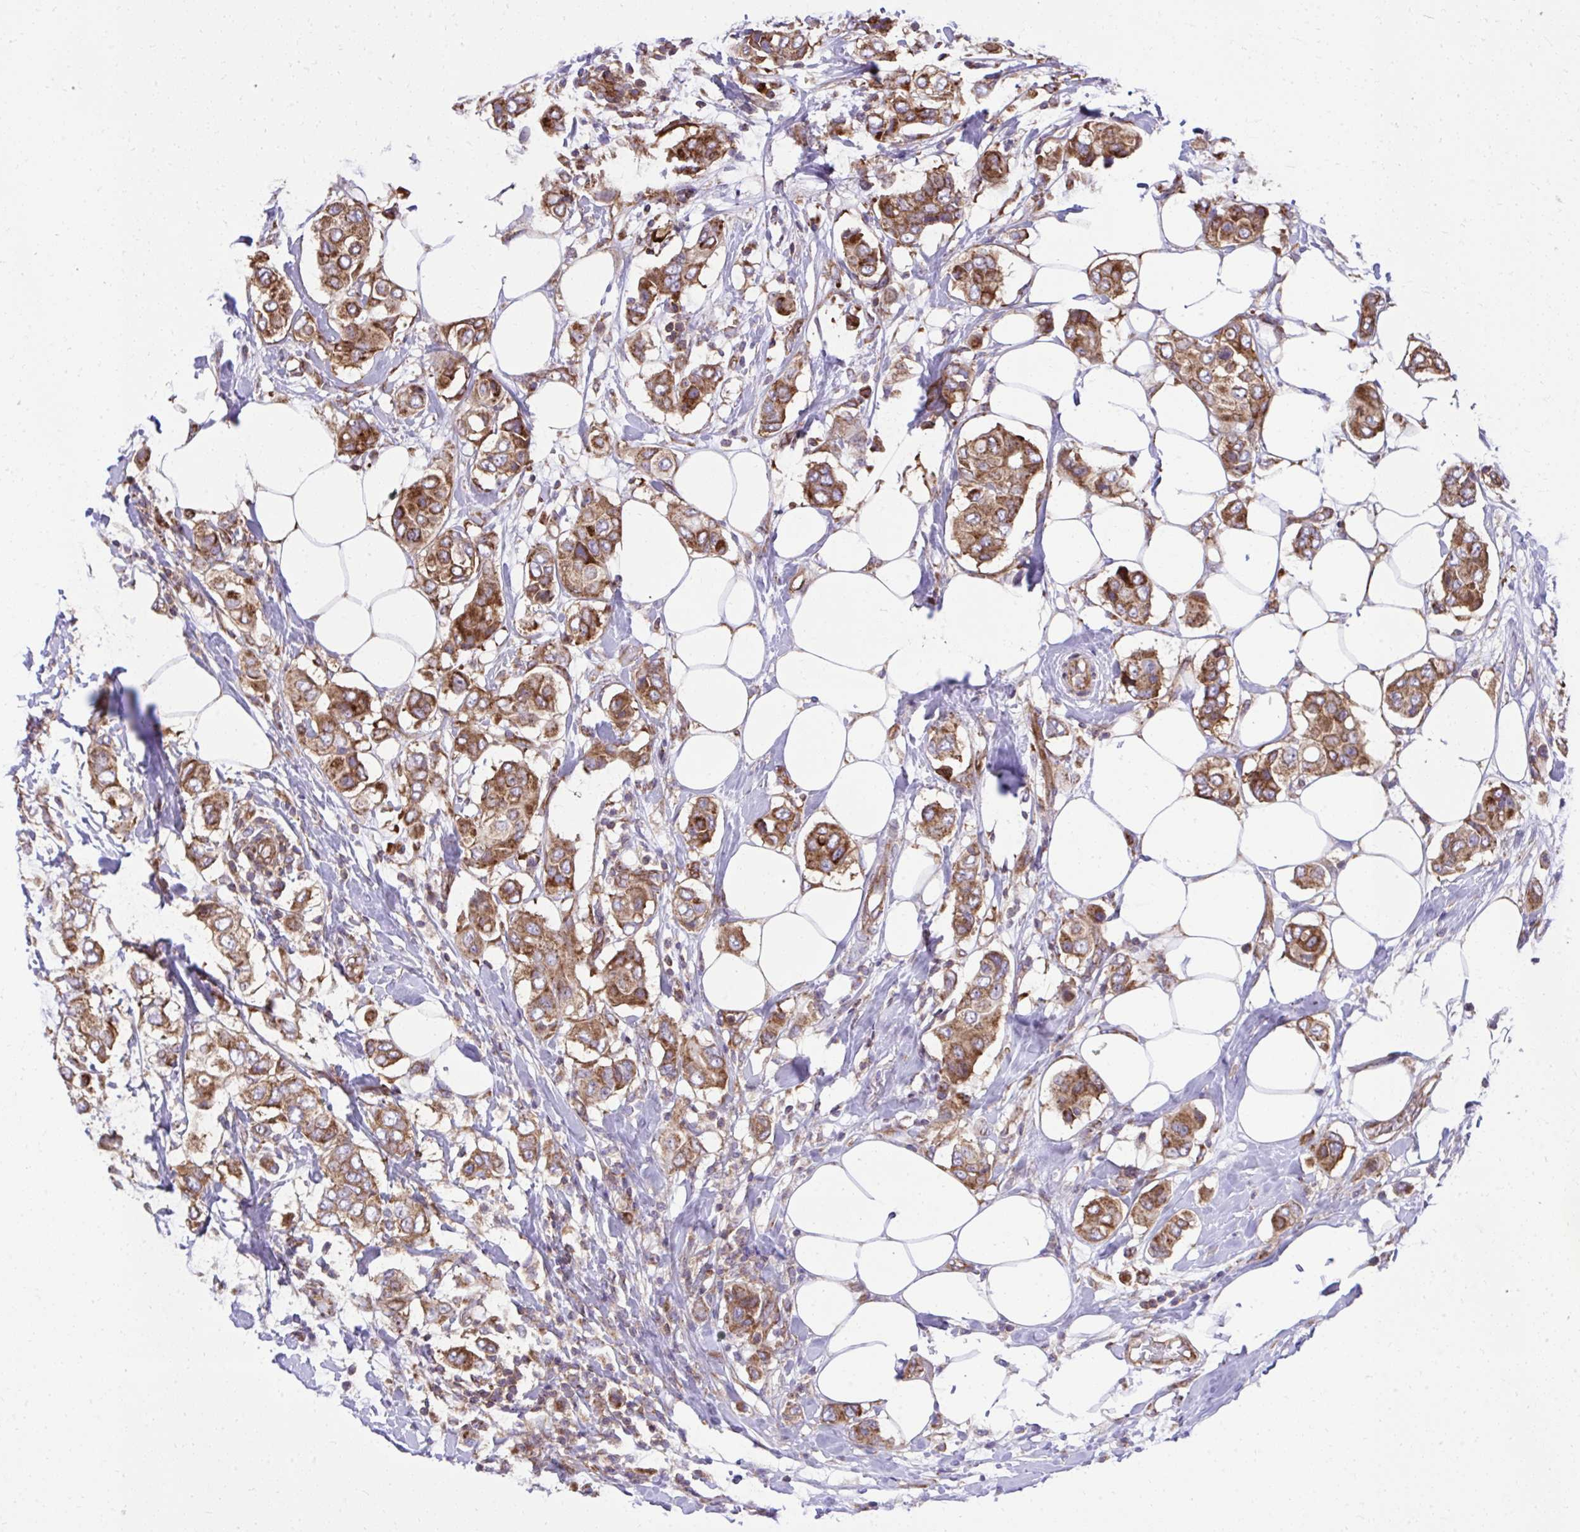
{"staining": {"intensity": "moderate", "quantity": ">75%", "location": "cytoplasmic/membranous"}, "tissue": "breast cancer", "cell_type": "Tumor cells", "image_type": "cancer", "snomed": [{"axis": "morphology", "description": "Lobular carcinoma"}, {"axis": "topography", "description": "Breast"}], "caption": "This micrograph reveals breast cancer stained with immunohistochemistry (IHC) to label a protein in brown. The cytoplasmic/membranous of tumor cells show moderate positivity for the protein. Nuclei are counter-stained blue.", "gene": "NMNAT3", "patient": {"sex": "female", "age": 51}}